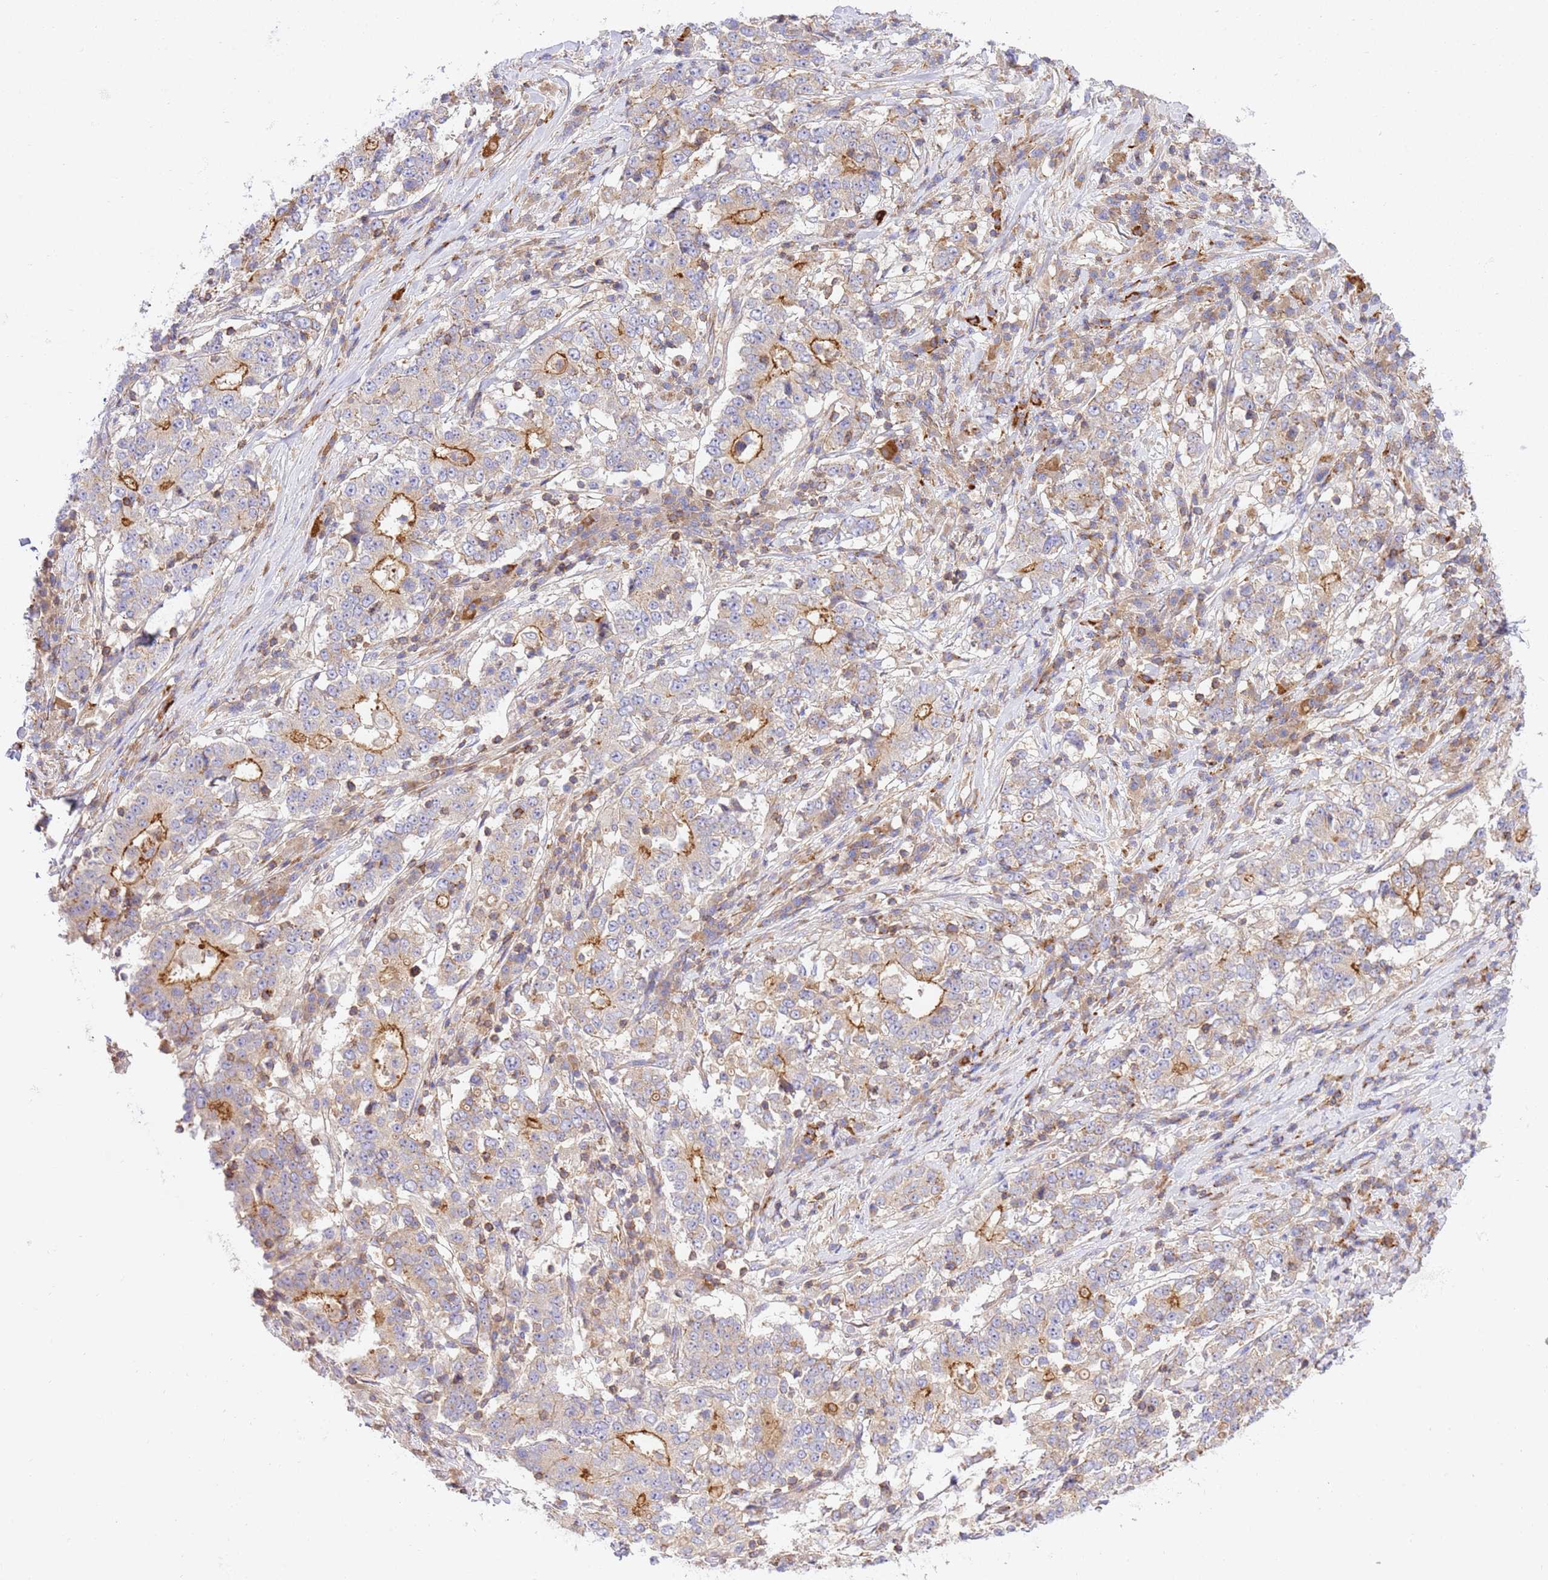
{"staining": {"intensity": "moderate", "quantity": "<25%", "location": "cytoplasmic/membranous"}, "tissue": "stomach cancer", "cell_type": "Tumor cells", "image_type": "cancer", "snomed": [{"axis": "morphology", "description": "Adenocarcinoma, NOS"}, {"axis": "topography", "description": "Stomach"}], "caption": "Protein expression analysis of stomach adenocarcinoma demonstrates moderate cytoplasmic/membranous positivity in approximately <25% of tumor cells.", "gene": "EFCAB8", "patient": {"sex": "male", "age": 59}}